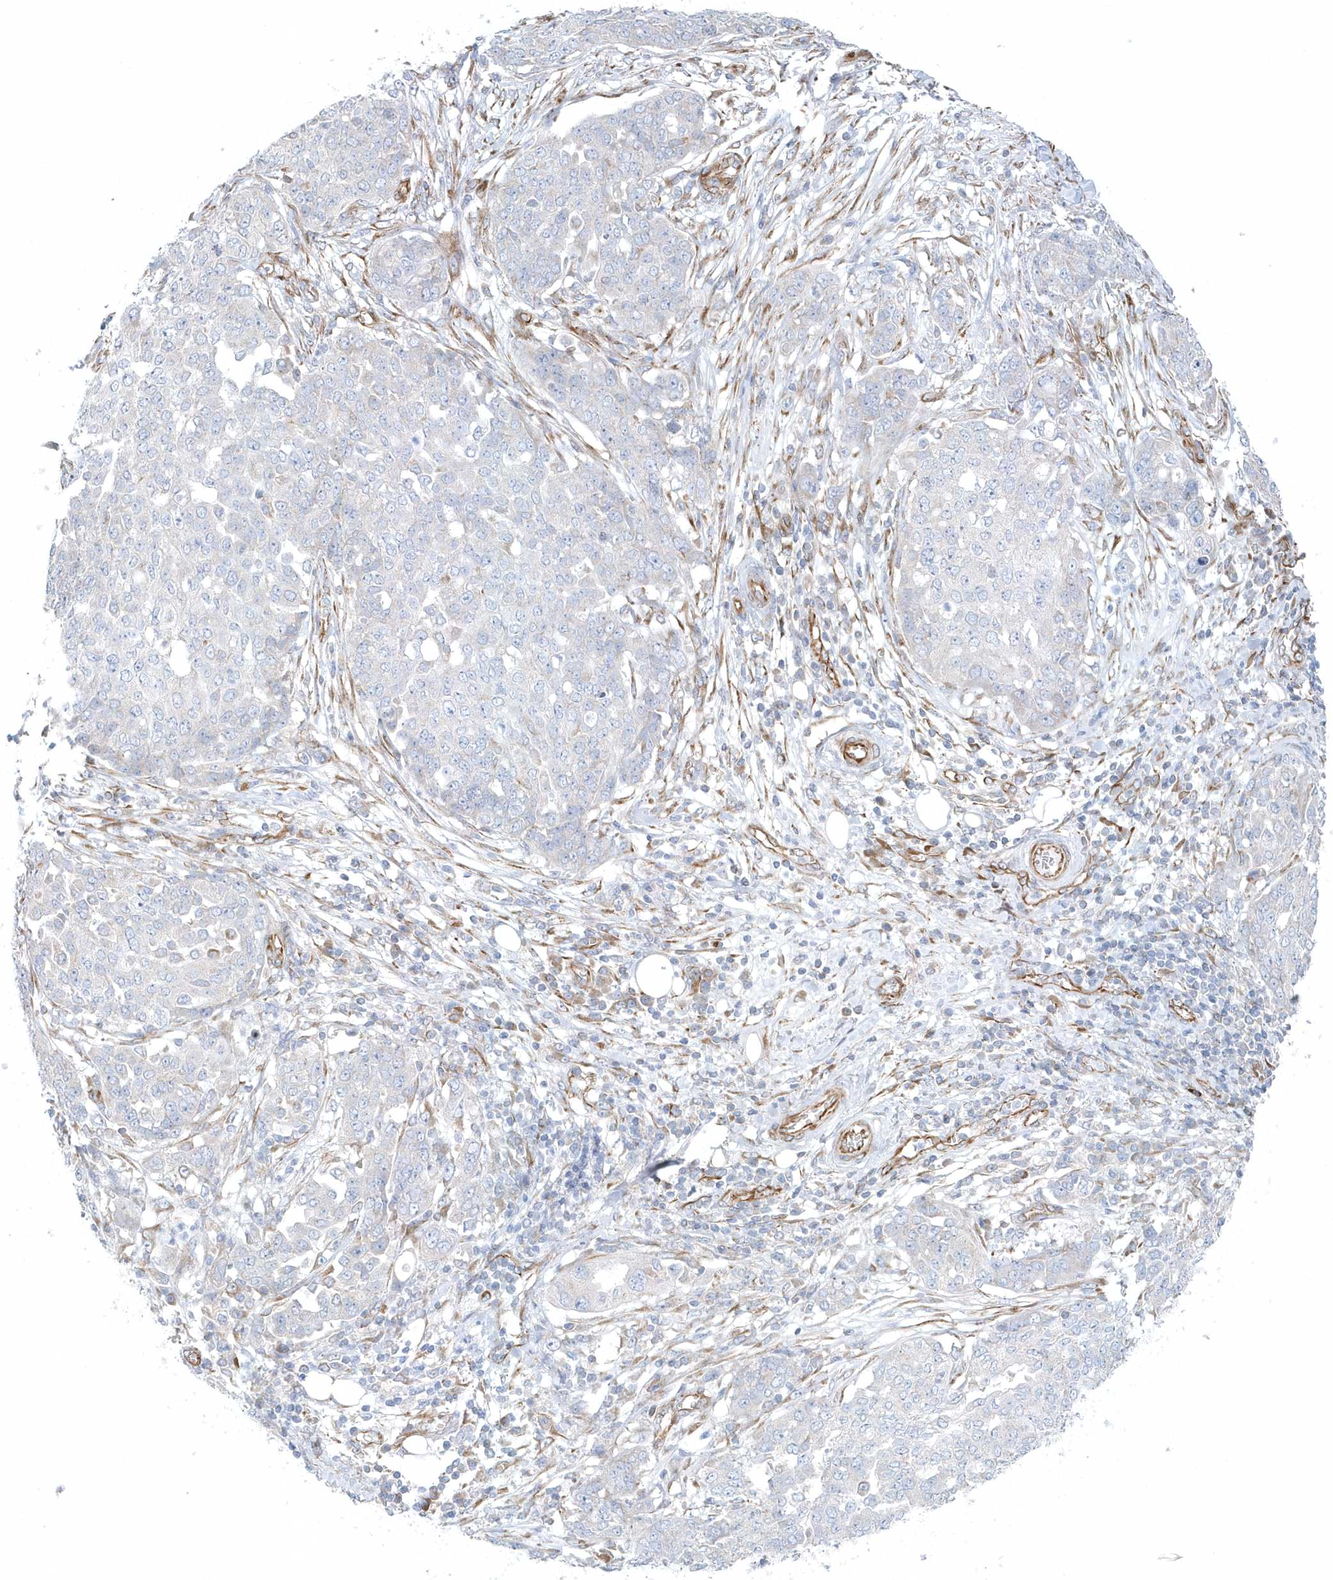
{"staining": {"intensity": "negative", "quantity": "none", "location": "none"}, "tissue": "ovarian cancer", "cell_type": "Tumor cells", "image_type": "cancer", "snomed": [{"axis": "morphology", "description": "Cystadenocarcinoma, serous, NOS"}, {"axis": "topography", "description": "Soft tissue"}, {"axis": "topography", "description": "Ovary"}], "caption": "Protein analysis of ovarian serous cystadenocarcinoma exhibits no significant positivity in tumor cells.", "gene": "GPR152", "patient": {"sex": "female", "age": 57}}